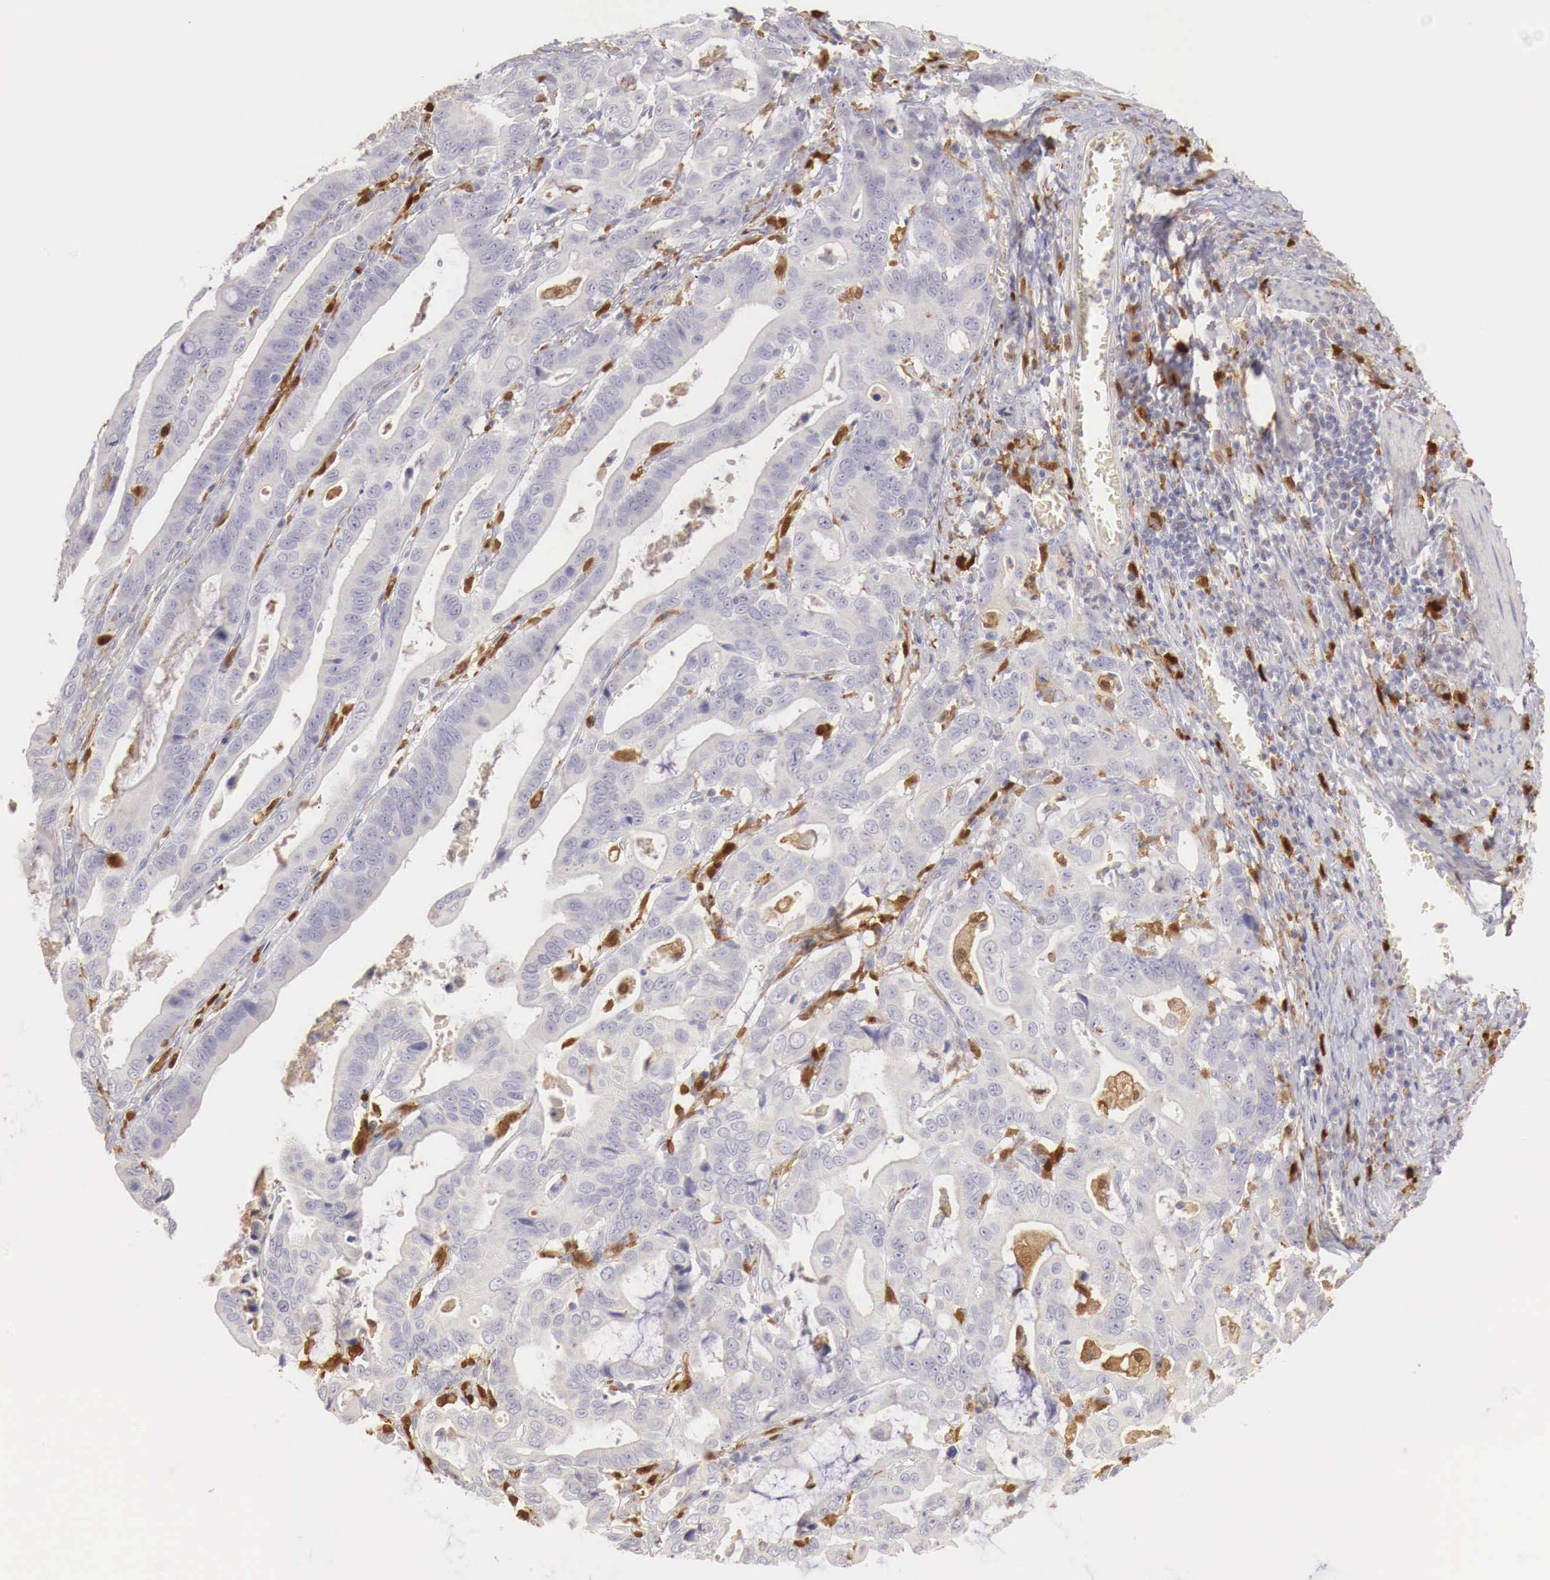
{"staining": {"intensity": "negative", "quantity": "none", "location": "none"}, "tissue": "stomach cancer", "cell_type": "Tumor cells", "image_type": "cancer", "snomed": [{"axis": "morphology", "description": "Adenocarcinoma, NOS"}, {"axis": "topography", "description": "Stomach, upper"}], "caption": "Tumor cells show no significant expression in stomach cancer (adenocarcinoma).", "gene": "RENBP", "patient": {"sex": "male", "age": 63}}